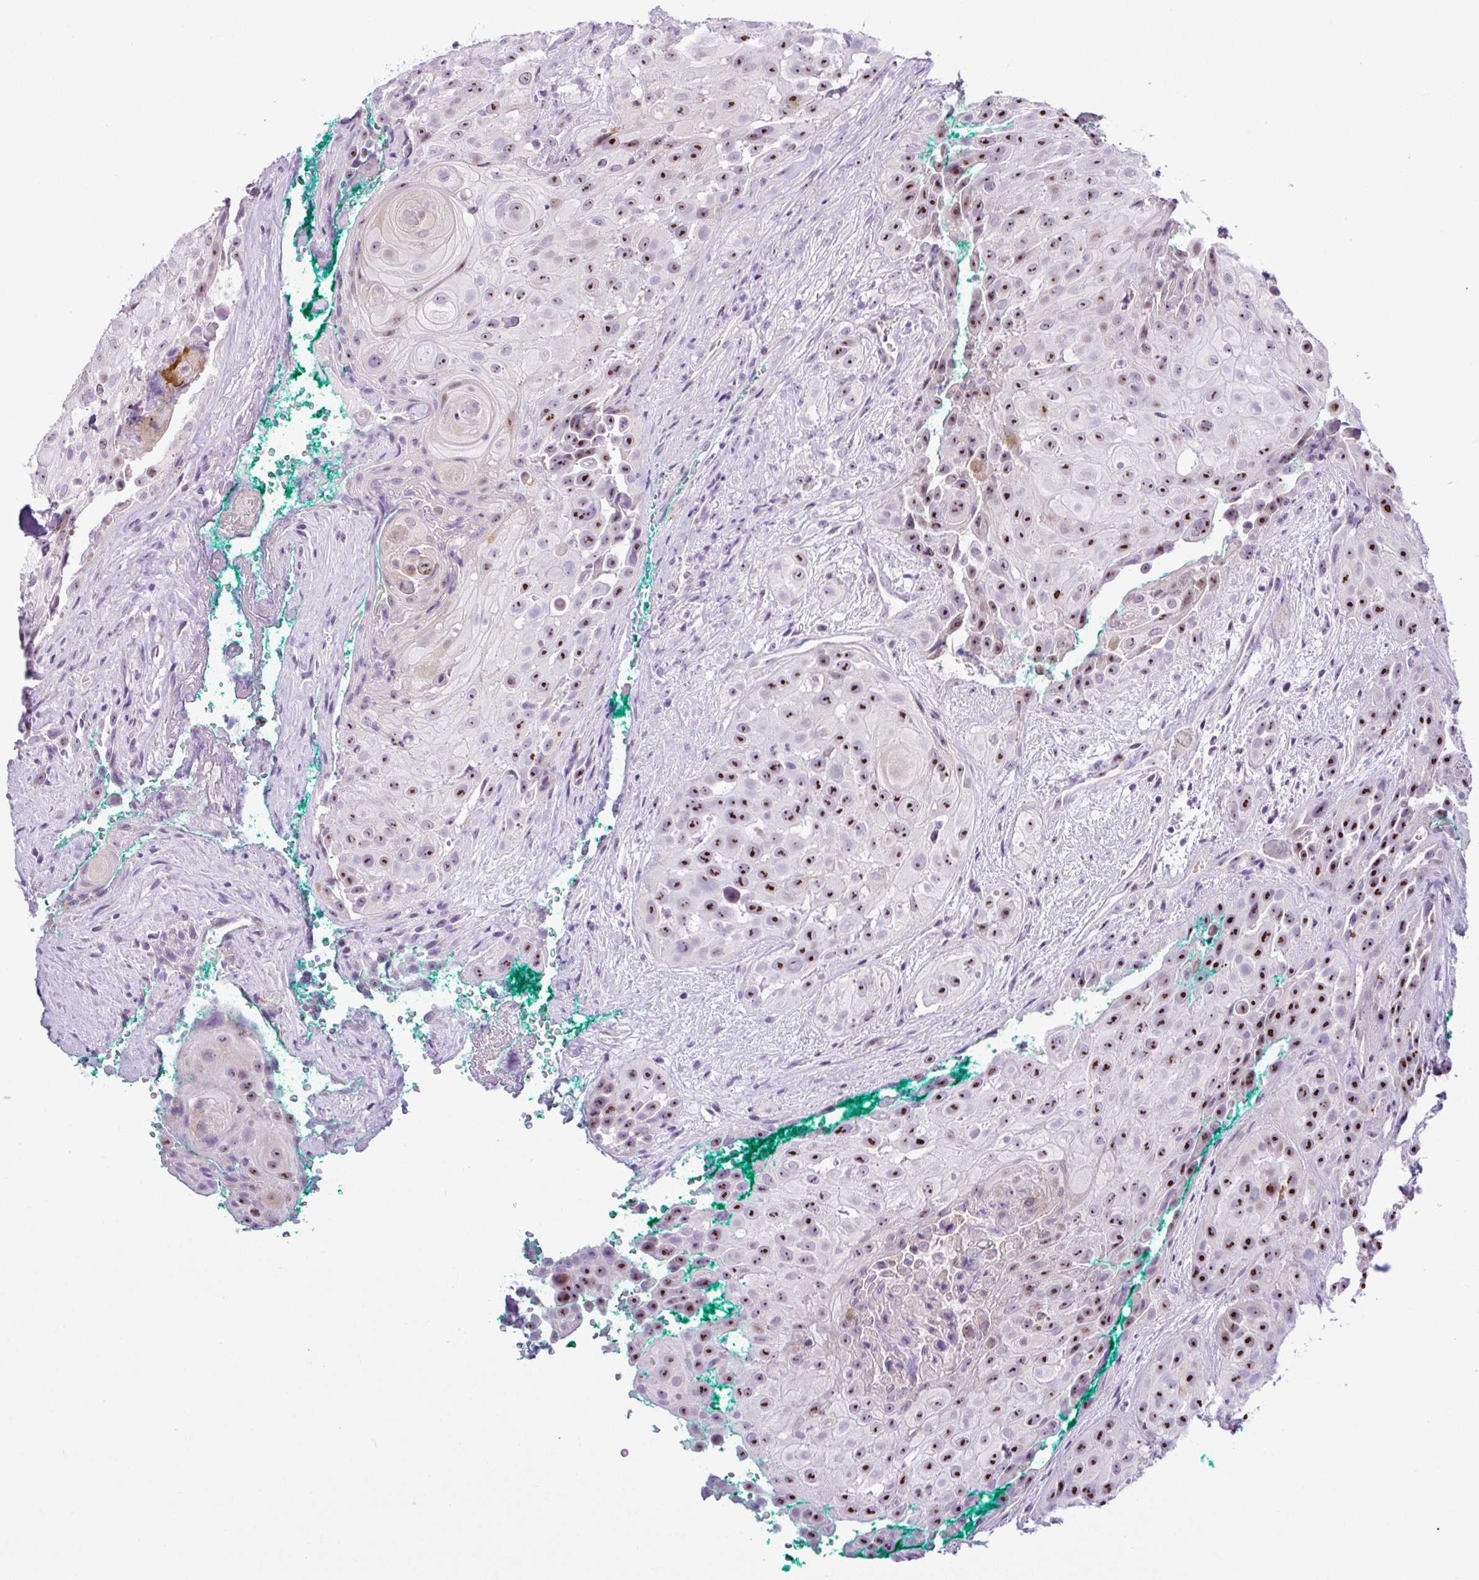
{"staining": {"intensity": "moderate", "quantity": ">75%", "location": "nuclear"}, "tissue": "head and neck cancer", "cell_type": "Tumor cells", "image_type": "cancer", "snomed": [{"axis": "morphology", "description": "Squamous cell carcinoma, NOS"}, {"axis": "topography", "description": "Head-Neck"}], "caption": "Immunohistochemistry micrograph of neoplastic tissue: human squamous cell carcinoma (head and neck) stained using immunohistochemistry (IHC) displays medium levels of moderate protein expression localized specifically in the nuclear of tumor cells, appearing as a nuclear brown color.", "gene": "NDUFB2", "patient": {"sex": "male", "age": 83}}